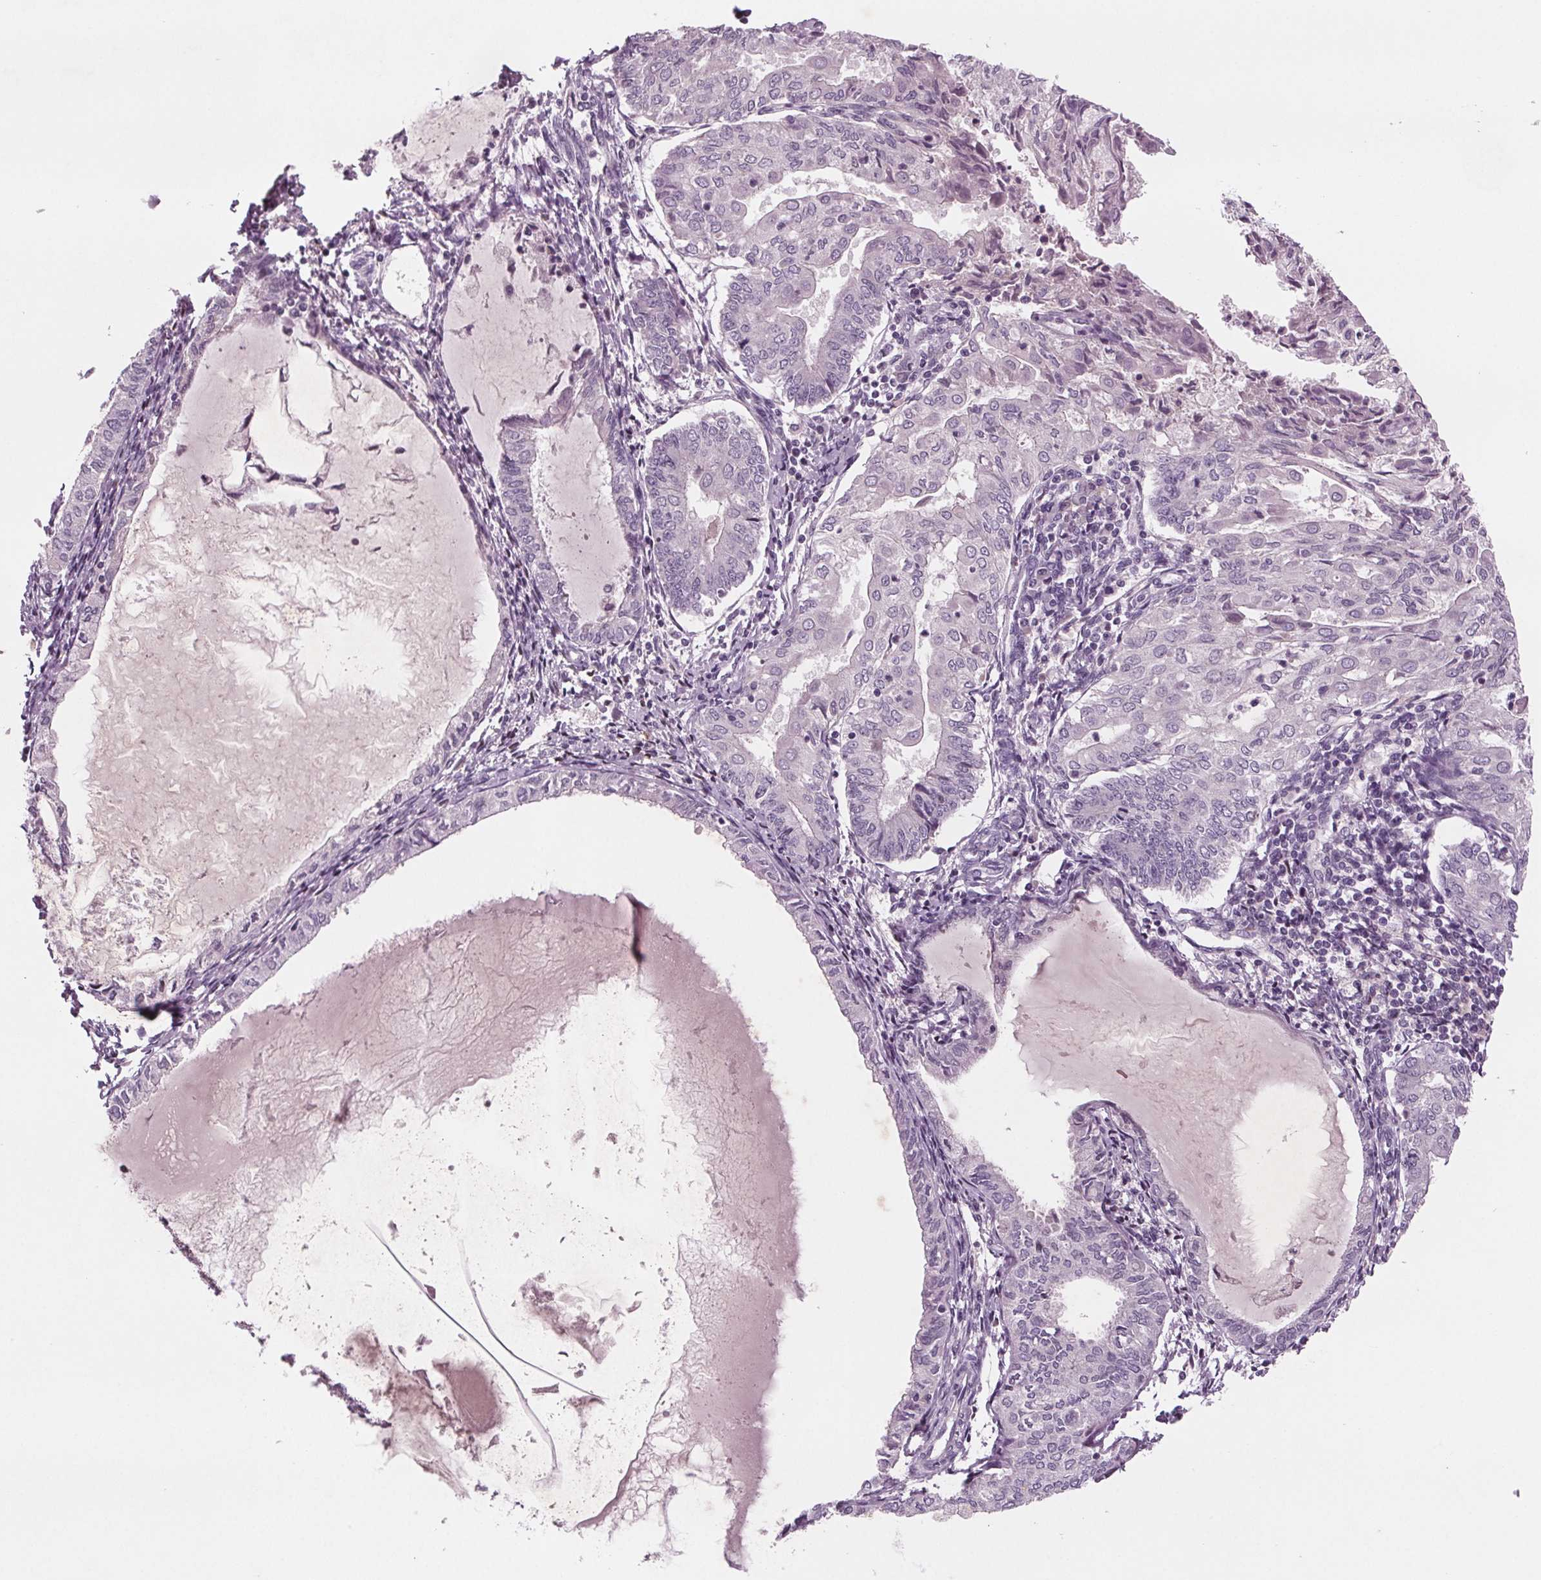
{"staining": {"intensity": "negative", "quantity": "none", "location": "none"}, "tissue": "endometrial cancer", "cell_type": "Tumor cells", "image_type": "cancer", "snomed": [{"axis": "morphology", "description": "Adenocarcinoma, NOS"}, {"axis": "topography", "description": "Endometrium"}], "caption": "Protein analysis of adenocarcinoma (endometrial) displays no significant staining in tumor cells.", "gene": "BHLHE22", "patient": {"sex": "female", "age": 68}}